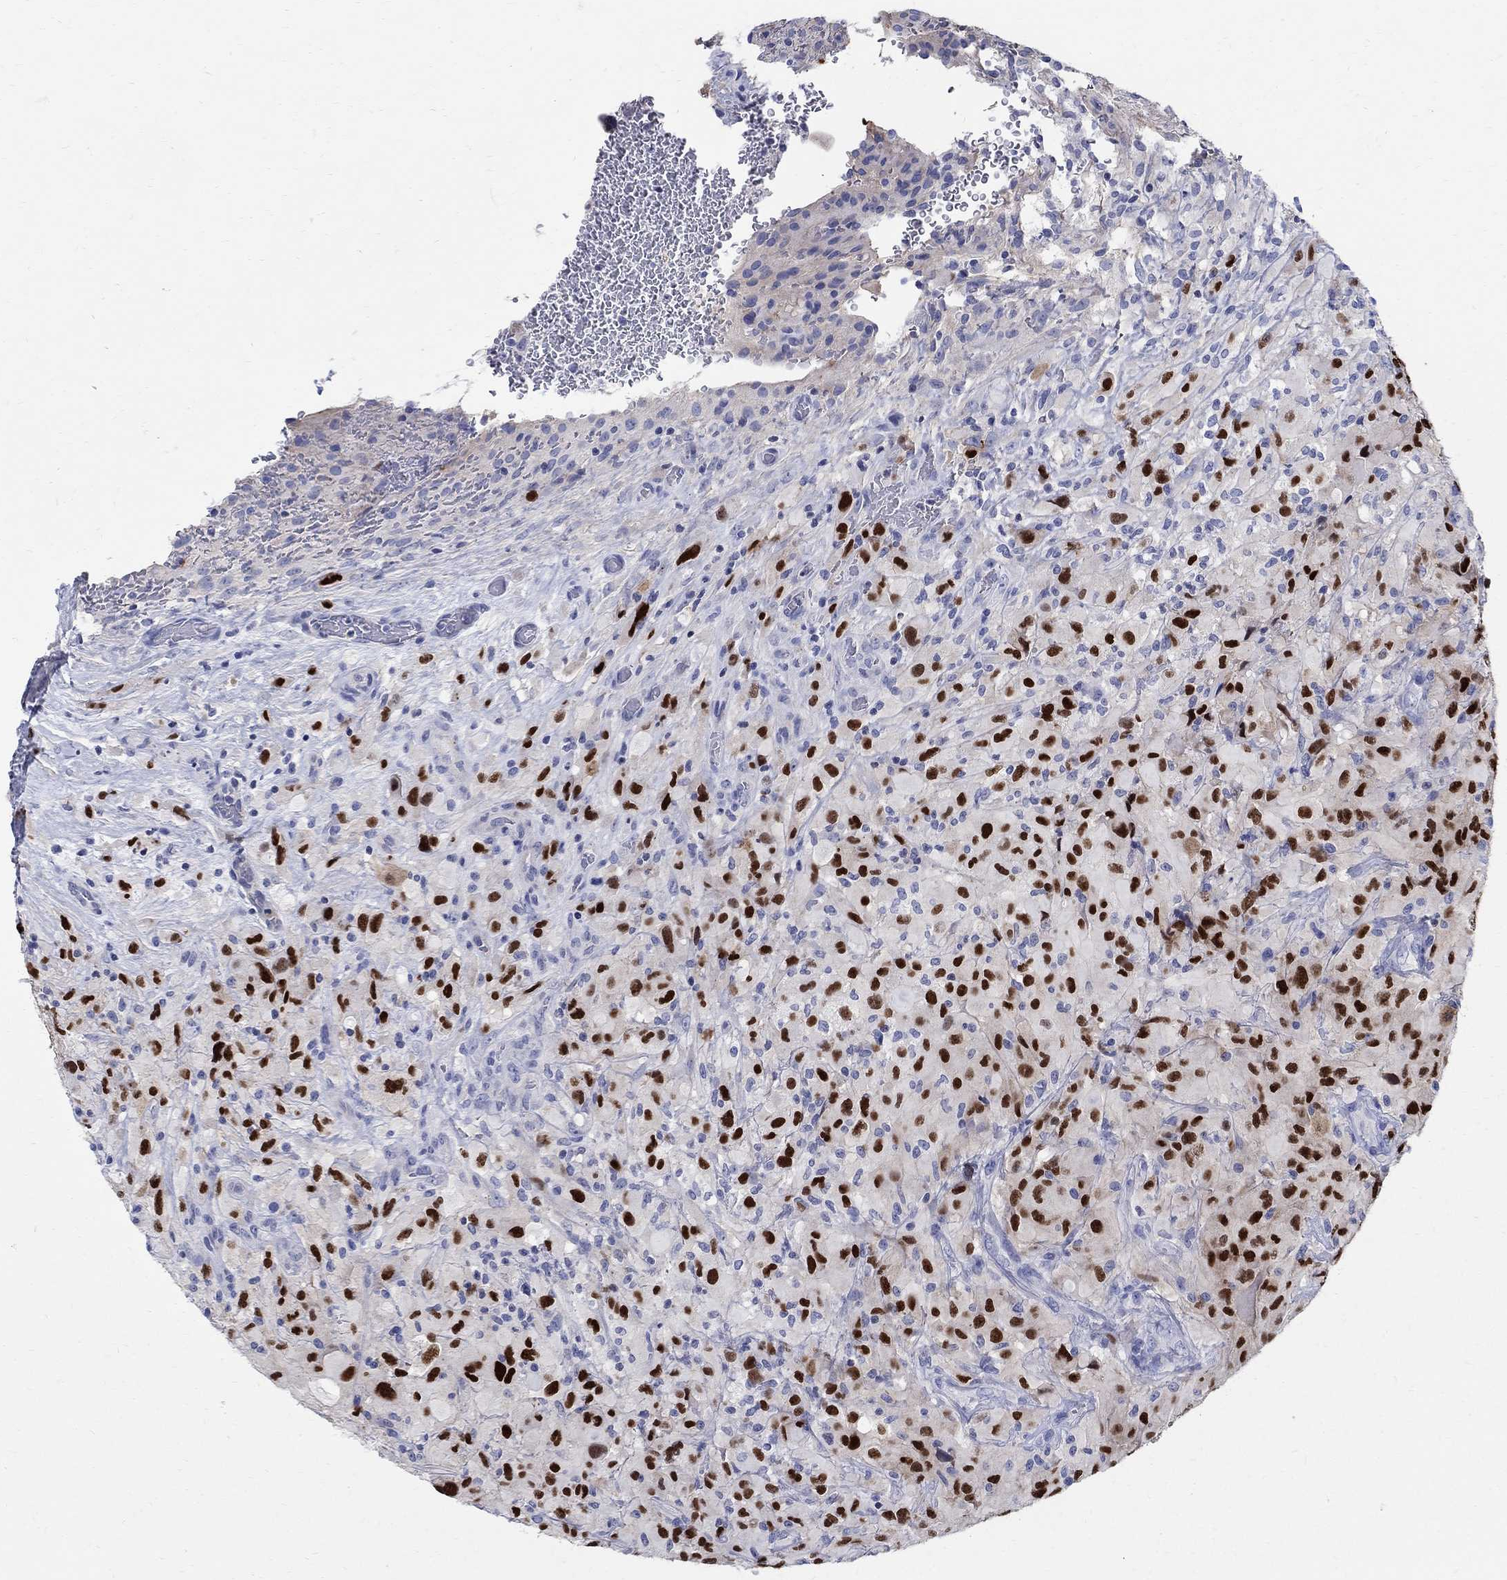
{"staining": {"intensity": "strong", "quantity": "25%-75%", "location": "nuclear"}, "tissue": "glioma", "cell_type": "Tumor cells", "image_type": "cancer", "snomed": [{"axis": "morphology", "description": "Glioma, malignant, High grade"}, {"axis": "topography", "description": "Cerebral cortex"}], "caption": "IHC (DAB) staining of glioma reveals strong nuclear protein expression in about 25%-75% of tumor cells.", "gene": "SOX2", "patient": {"sex": "male", "age": 35}}